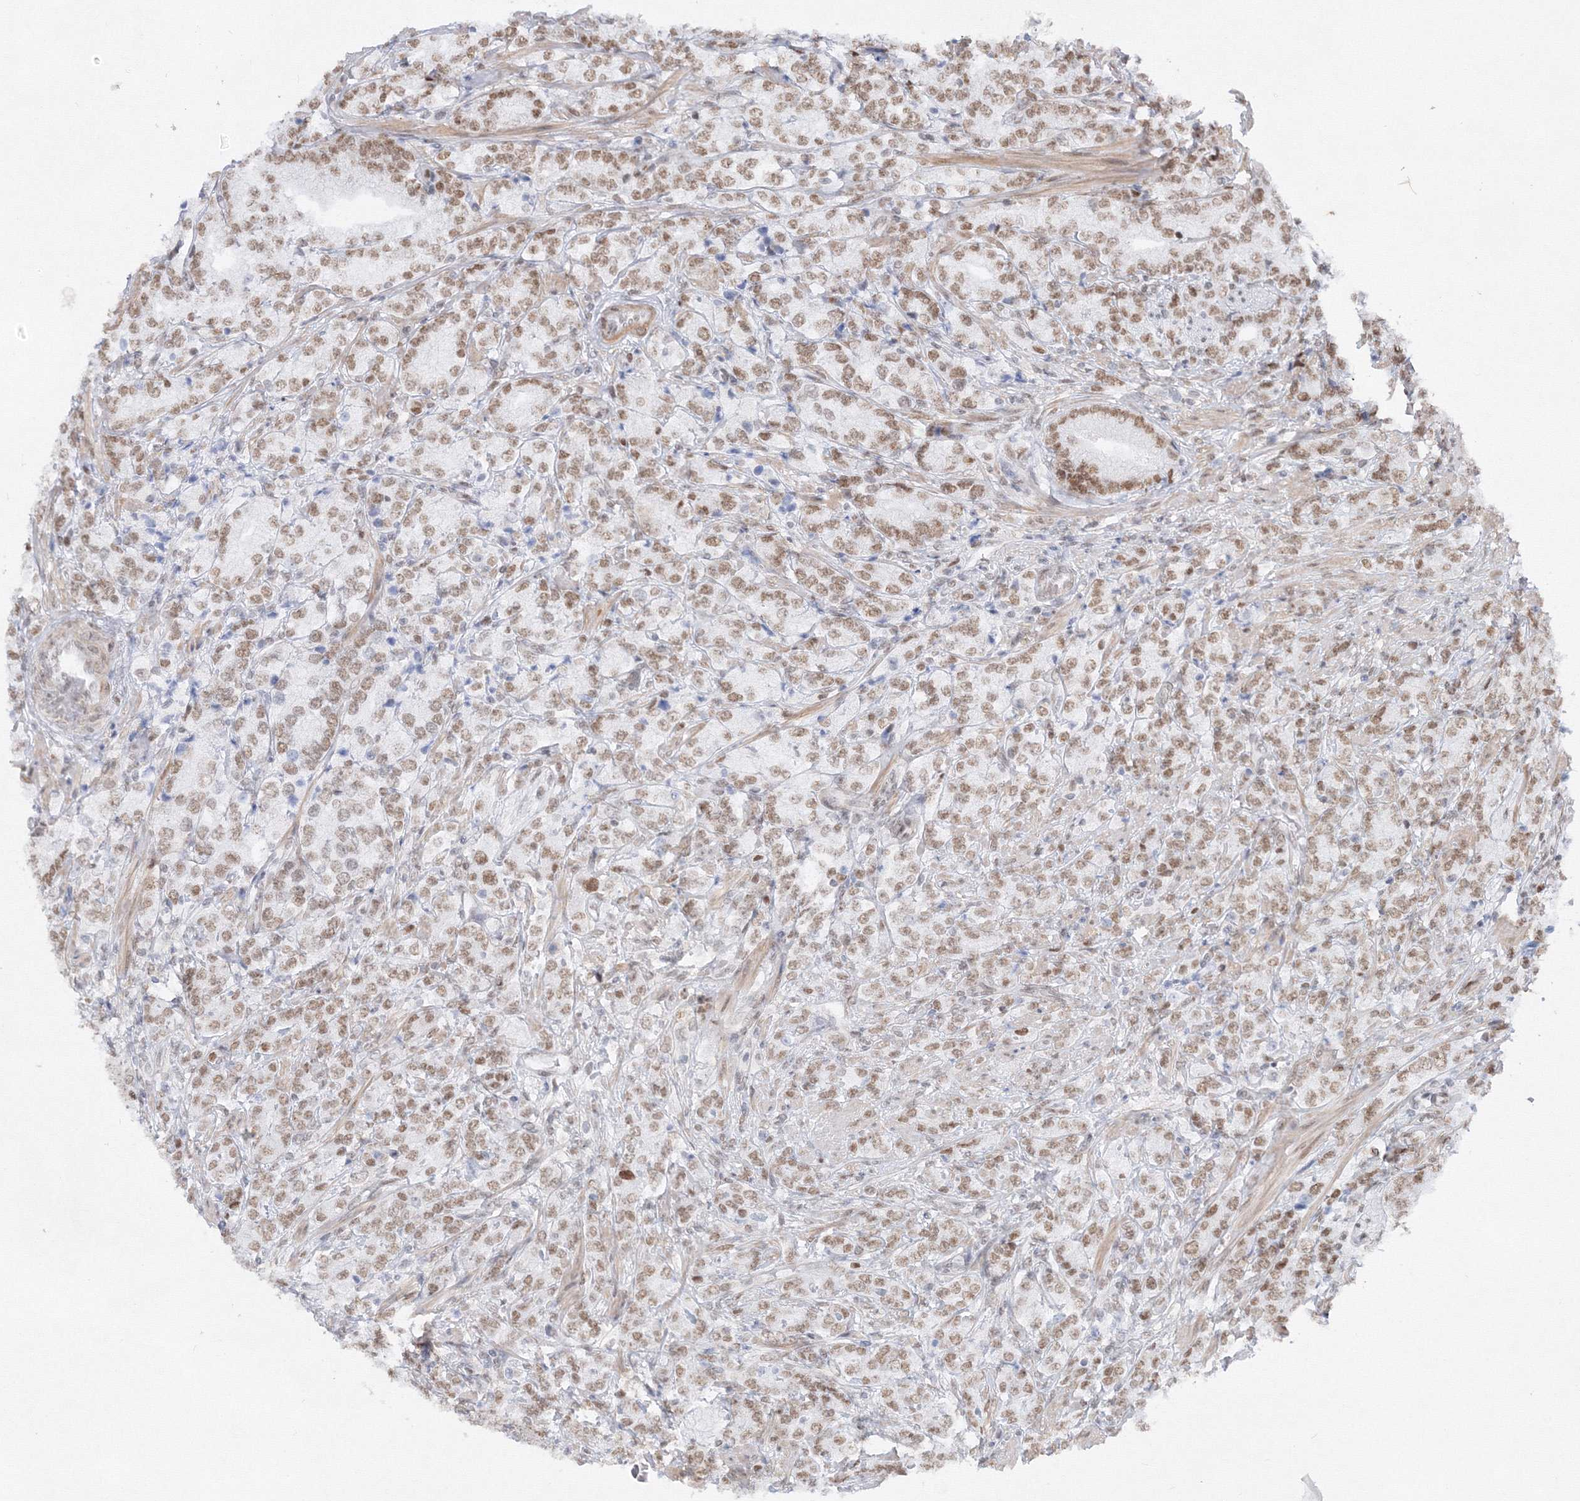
{"staining": {"intensity": "weak", "quantity": ">75%", "location": "nuclear"}, "tissue": "prostate cancer", "cell_type": "Tumor cells", "image_type": "cancer", "snomed": [{"axis": "morphology", "description": "Adenocarcinoma, High grade"}, {"axis": "topography", "description": "Prostate"}], "caption": "High-grade adenocarcinoma (prostate) stained with a protein marker reveals weak staining in tumor cells.", "gene": "ZNF638", "patient": {"sex": "male", "age": 69}}